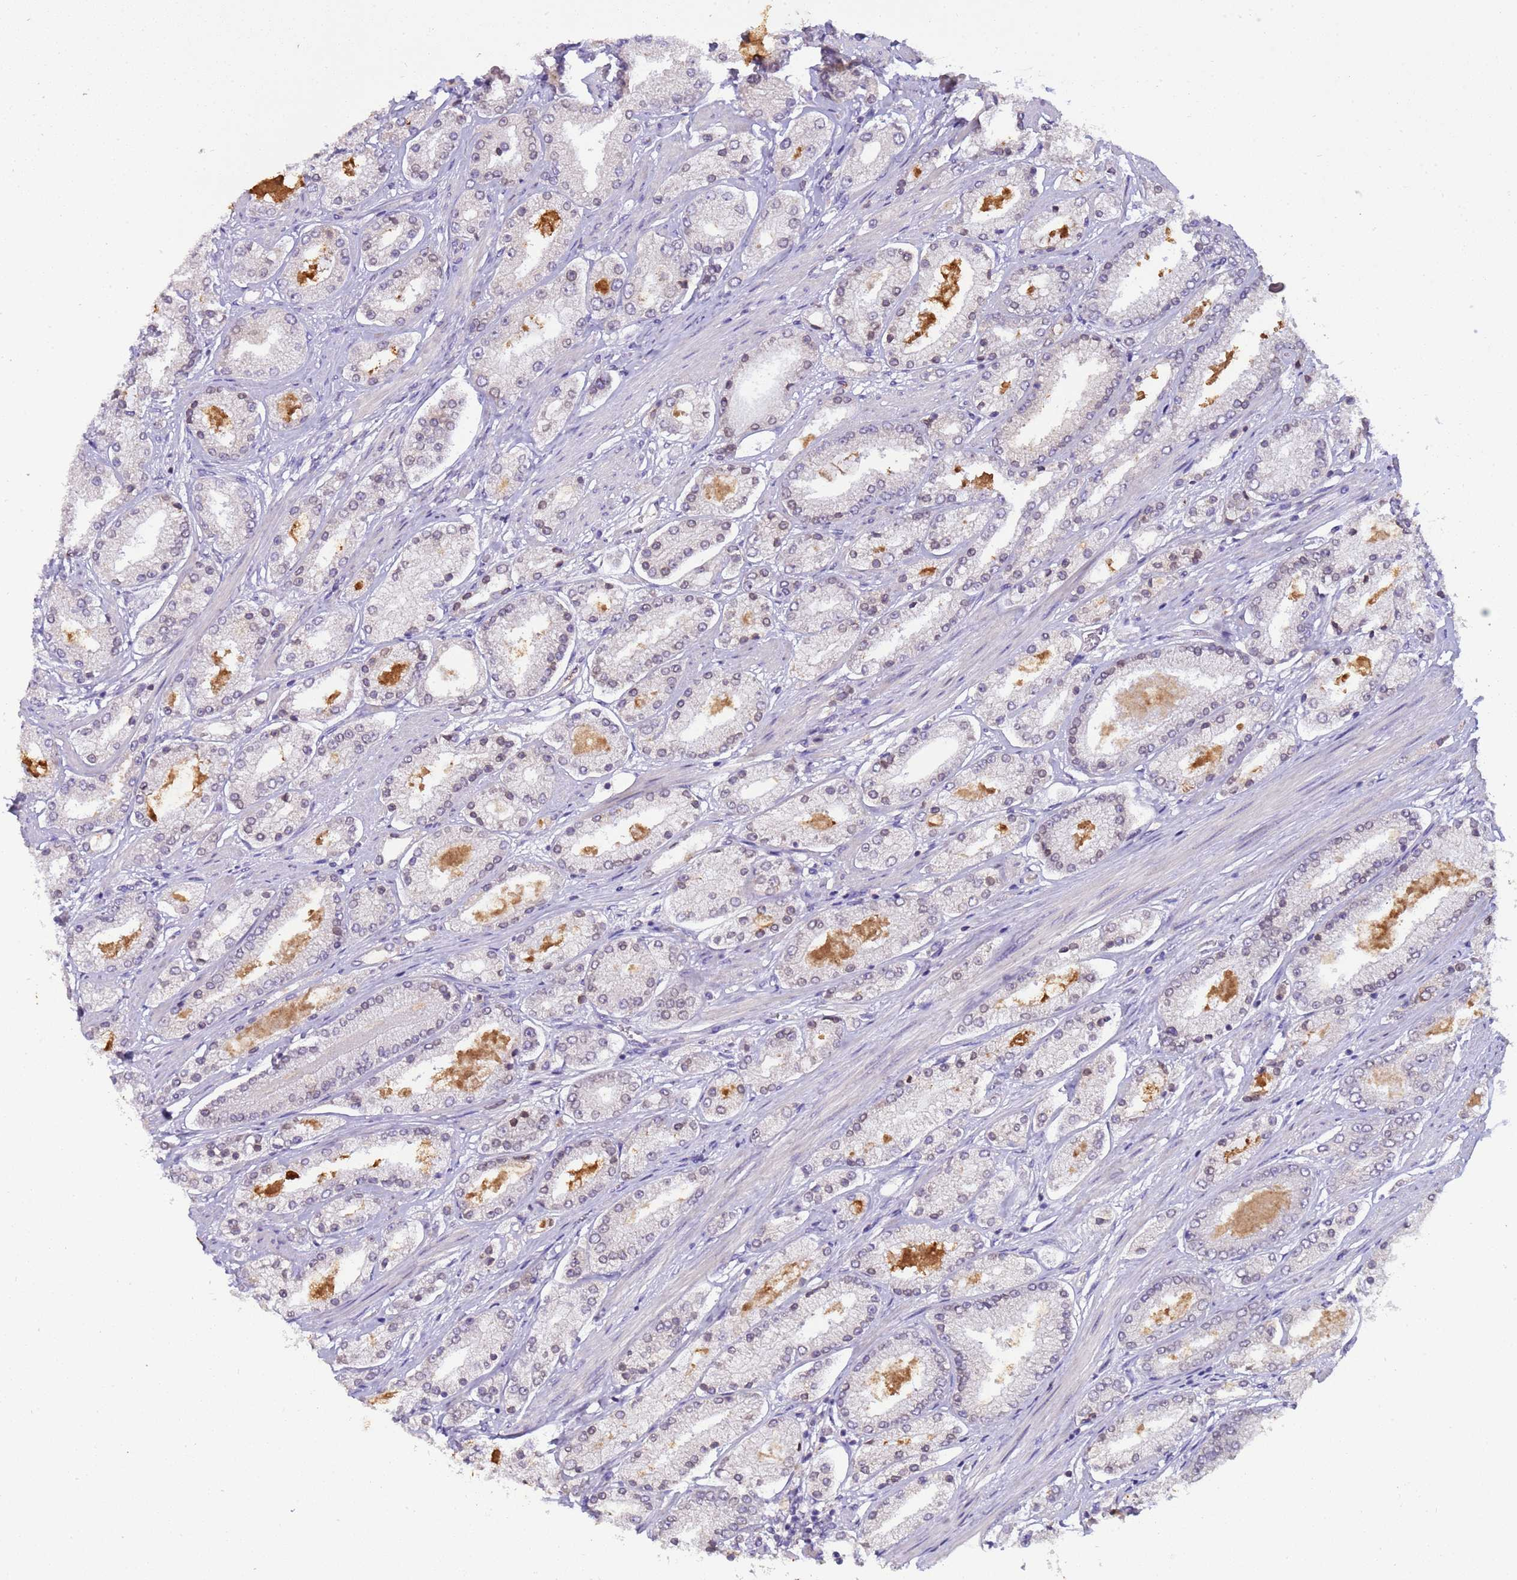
{"staining": {"intensity": "negative", "quantity": "none", "location": "none"}, "tissue": "prostate cancer", "cell_type": "Tumor cells", "image_type": "cancer", "snomed": [{"axis": "morphology", "description": "Adenocarcinoma, High grade"}, {"axis": "topography", "description": "Prostate"}], "caption": "Prostate cancer (adenocarcinoma (high-grade)) stained for a protein using immunohistochemistry (IHC) reveals no staining tumor cells.", "gene": "PLCXD3", "patient": {"sex": "male", "age": 69}}